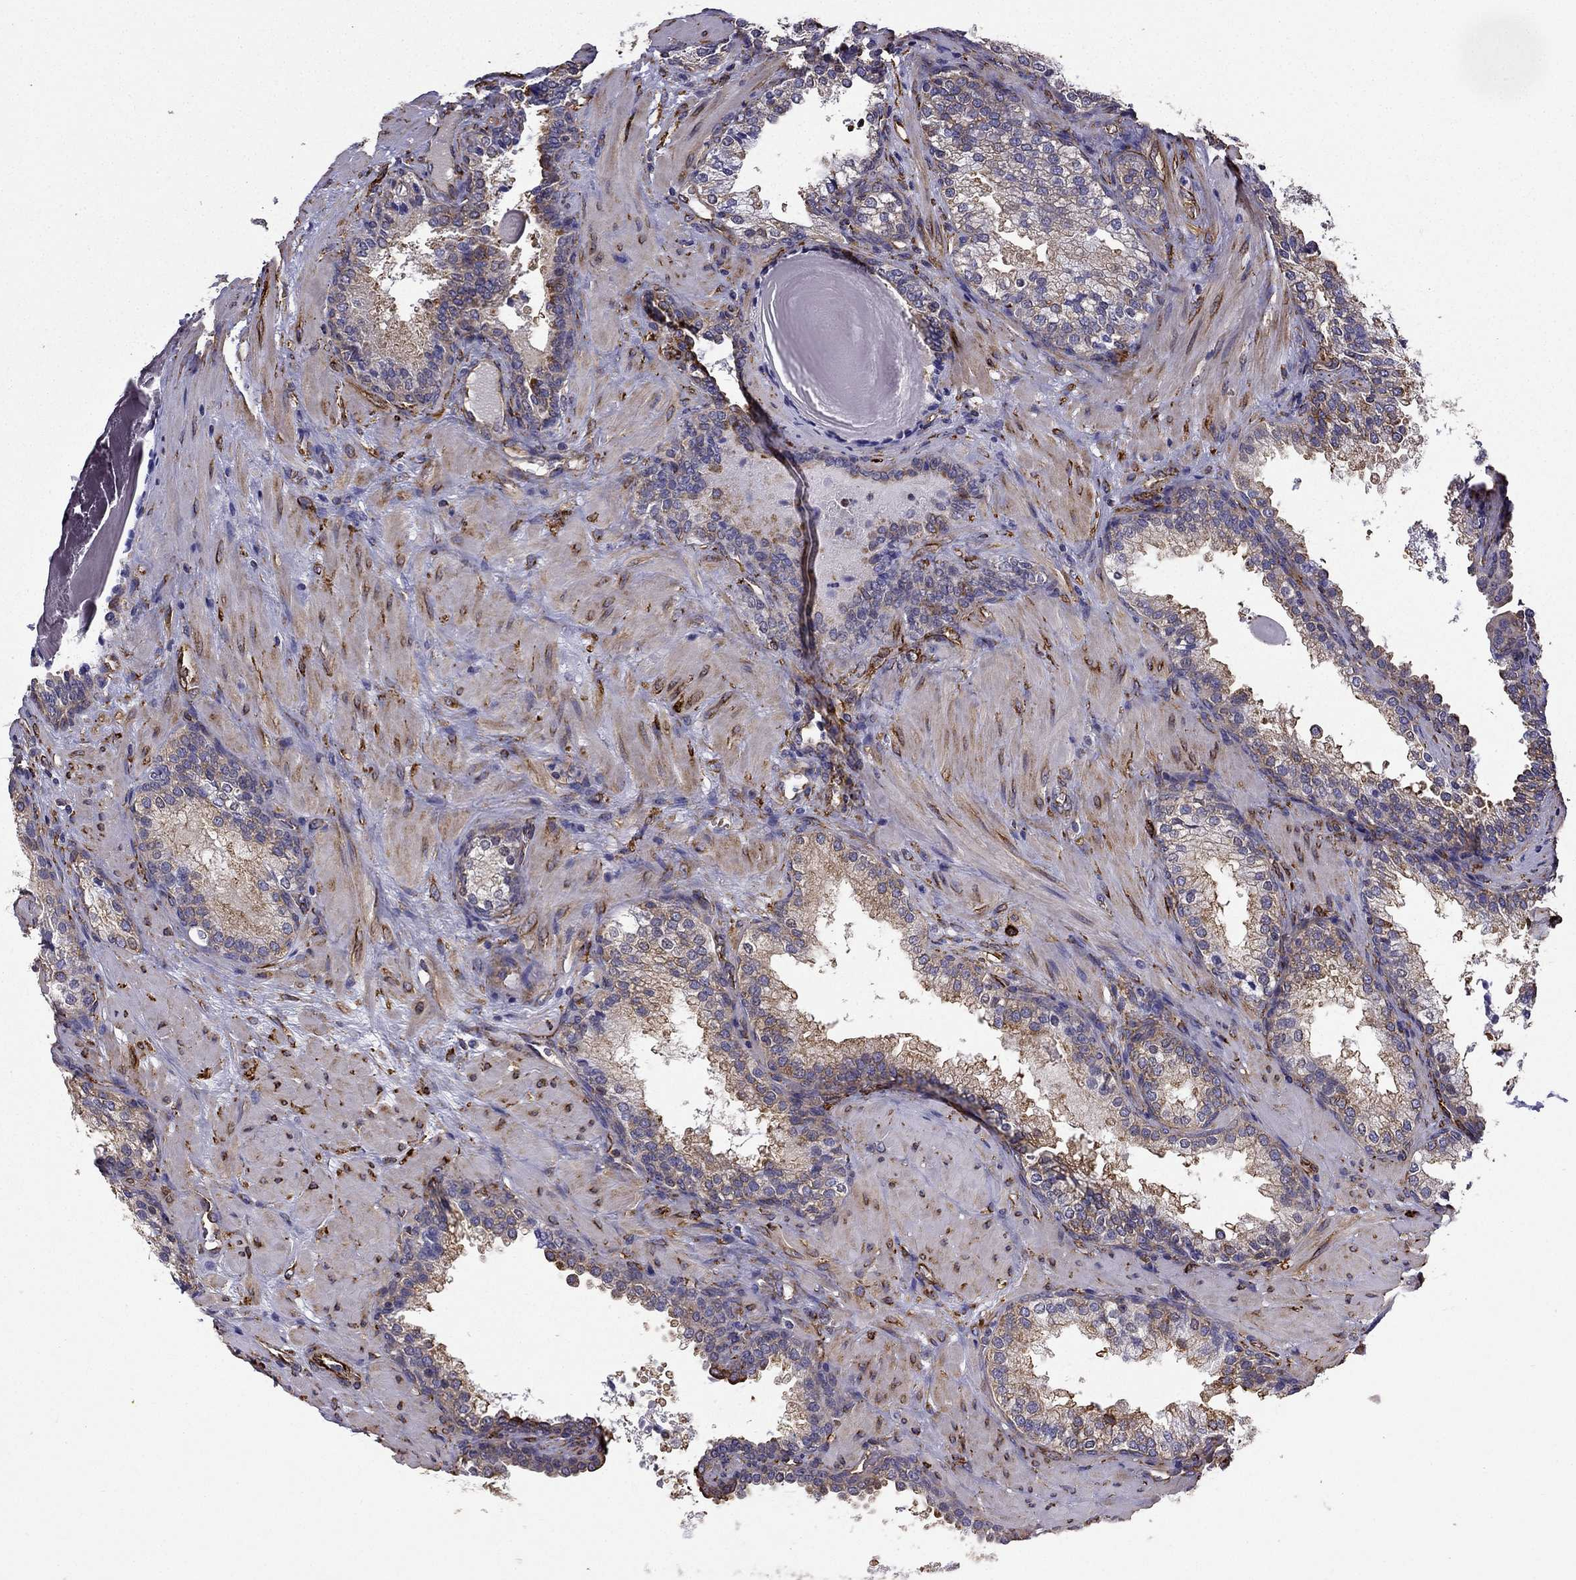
{"staining": {"intensity": "moderate", "quantity": ">75%", "location": "cytoplasmic/membranous"}, "tissue": "prostate cancer", "cell_type": "Tumor cells", "image_type": "cancer", "snomed": [{"axis": "morphology", "description": "Adenocarcinoma, Low grade"}, {"axis": "topography", "description": "Prostate"}], "caption": "This is an image of IHC staining of adenocarcinoma (low-grade) (prostate), which shows moderate positivity in the cytoplasmic/membranous of tumor cells.", "gene": "MAP4", "patient": {"sex": "male", "age": 60}}